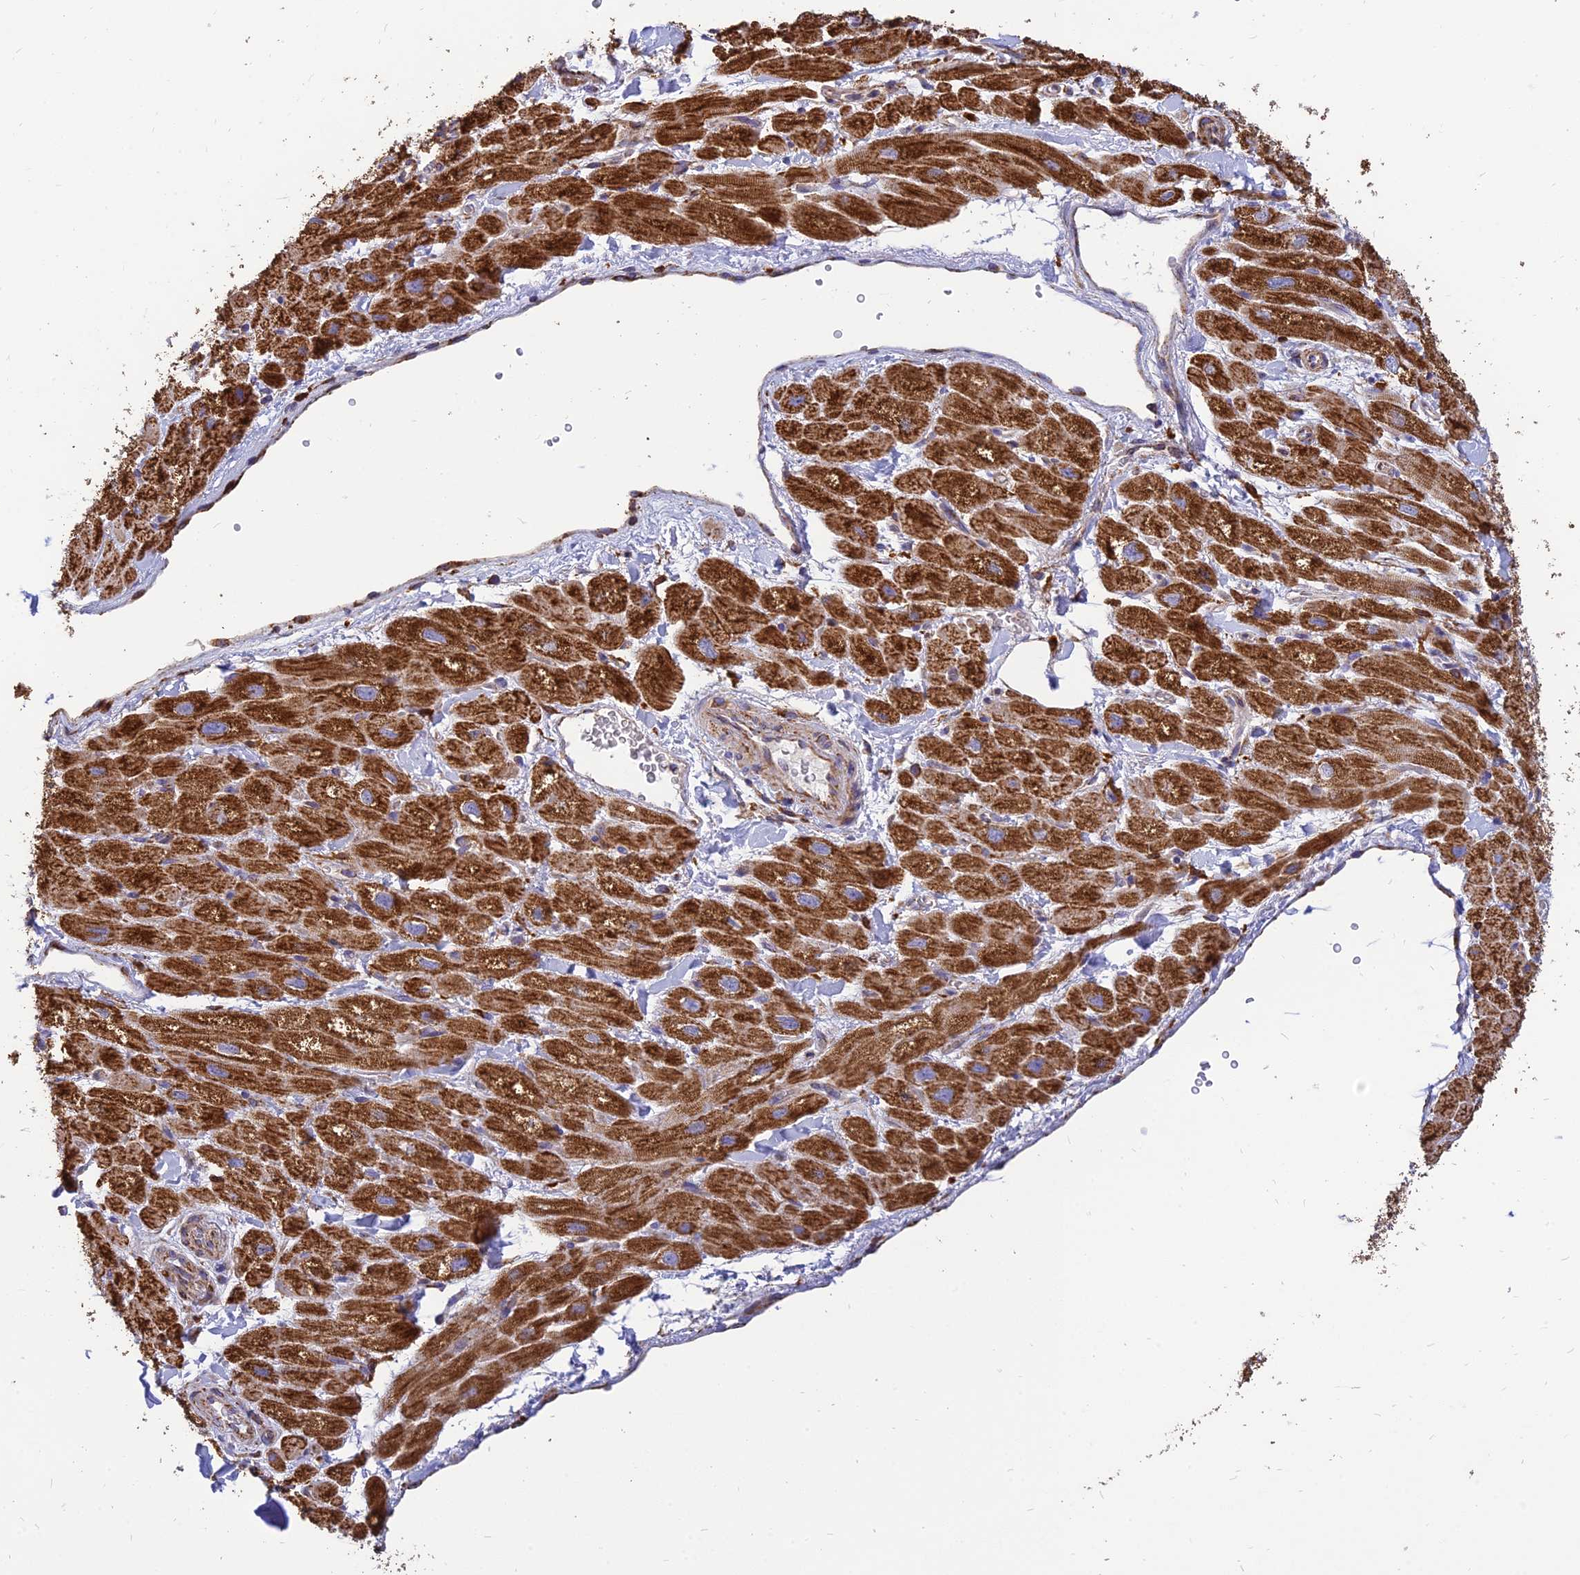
{"staining": {"intensity": "strong", "quantity": ">75%", "location": "cytoplasmic/membranous"}, "tissue": "heart muscle", "cell_type": "Cardiomyocytes", "image_type": "normal", "snomed": [{"axis": "morphology", "description": "Normal tissue, NOS"}, {"axis": "topography", "description": "Heart"}], "caption": "About >75% of cardiomyocytes in benign heart muscle show strong cytoplasmic/membranous protein expression as visualized by brown immunohistochemical staining.", "gene": "THUMPD2", "patient": {"sex": "male", "age": 65}}